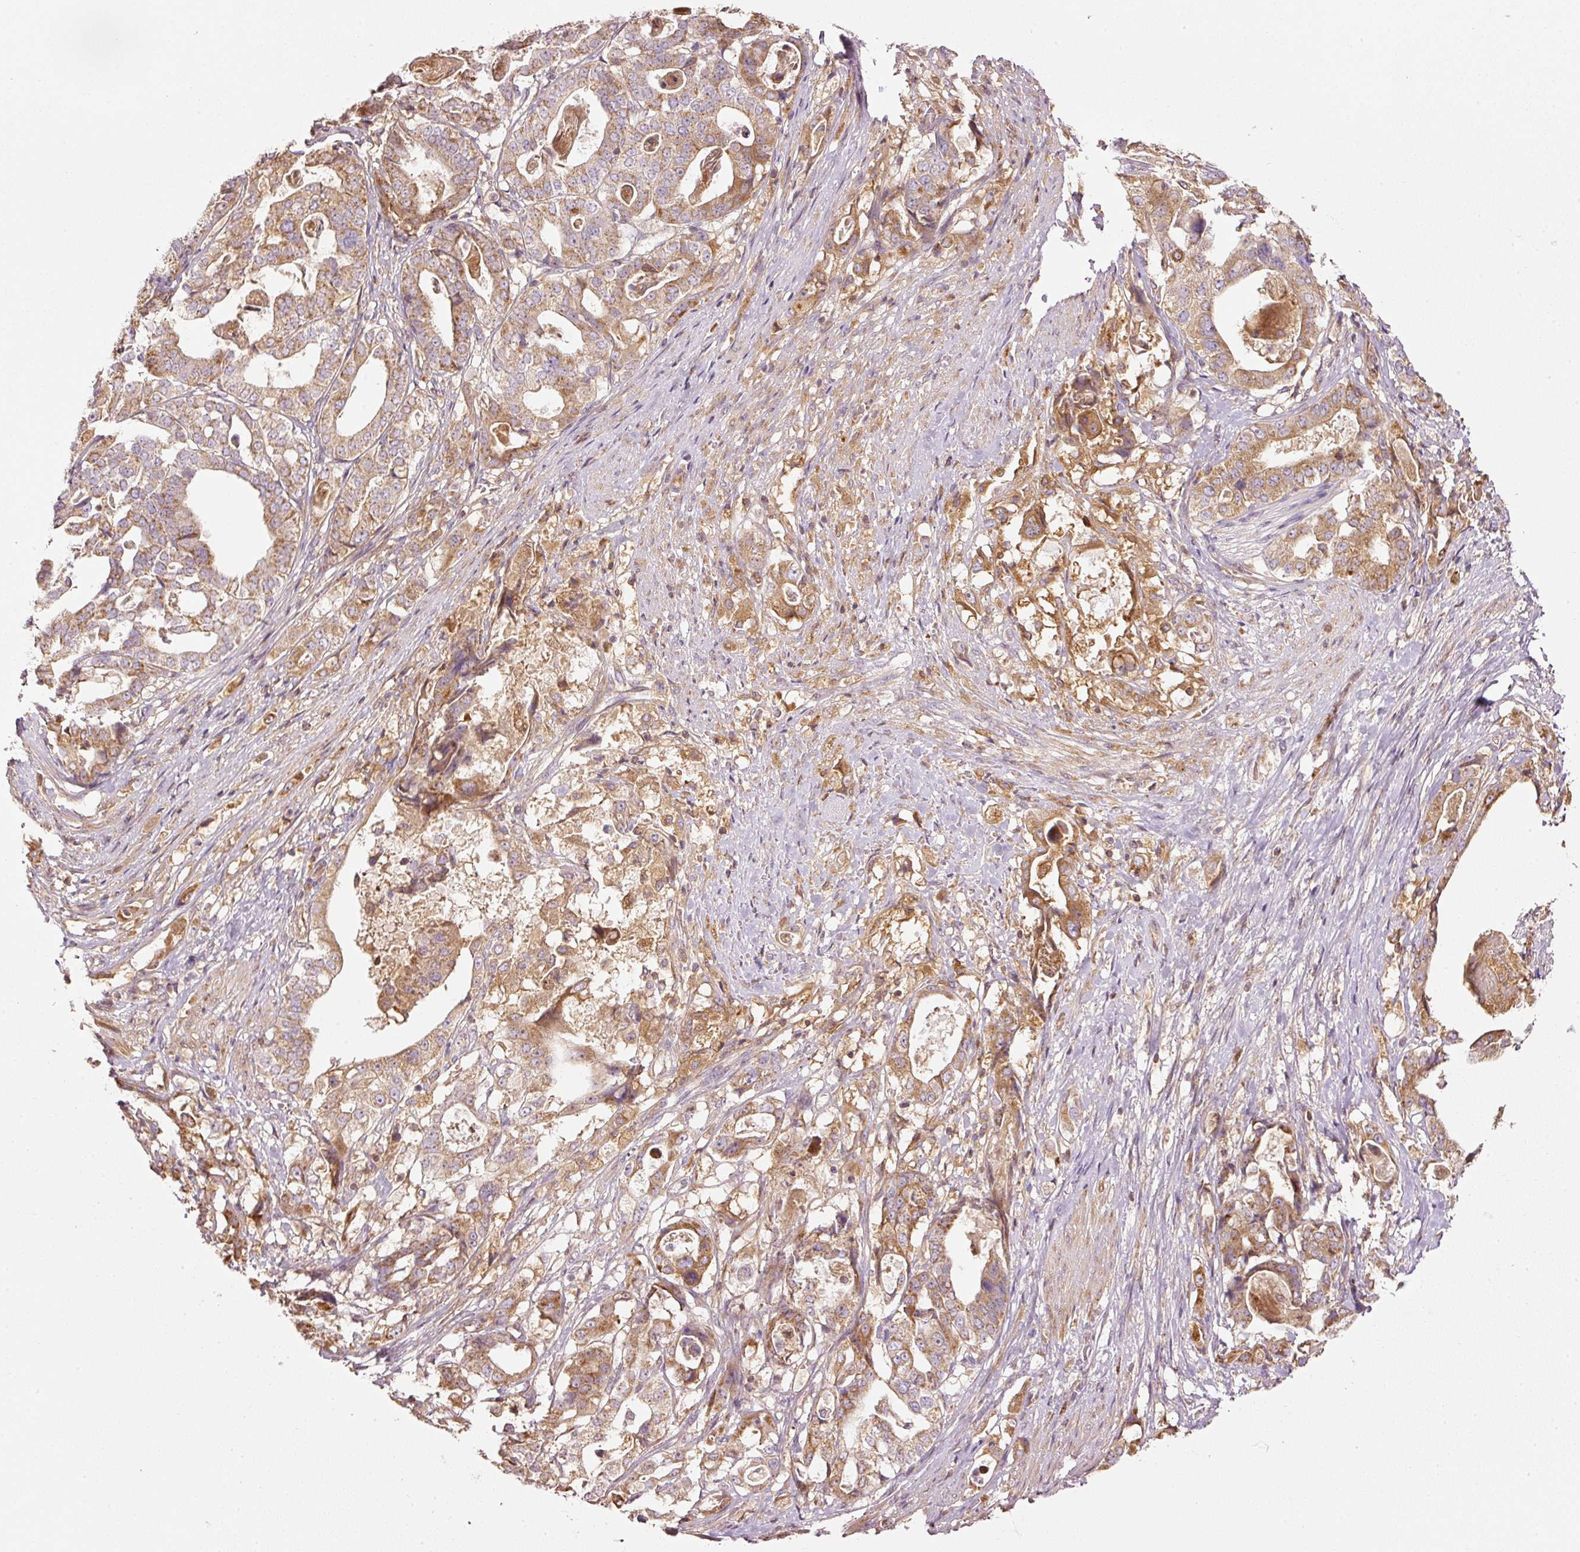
{"staining": {"intensity": "moderate", "quantity": ">75%", "location": "cytoplasmic/membranous"}, "tissue": "stomach cancer", "cell_type": "Tumor cells", "image_type": "cancer", "snomed": [{"axis": "morphology", "description": "Adenocarcinoma, NOS"}, {"axis": "topography", "description": "Stomach"}], "caption": "DAB (3,3'-diaminobenzidine) immunohistochemical staining of human adenocarcinoma (stomach) demonstrates moderate cytoplasmic/membranous protein staining in about >75% of tumor cells.", "gene": "SERPING1", "patient": {"sex": "male", "age": 48}}